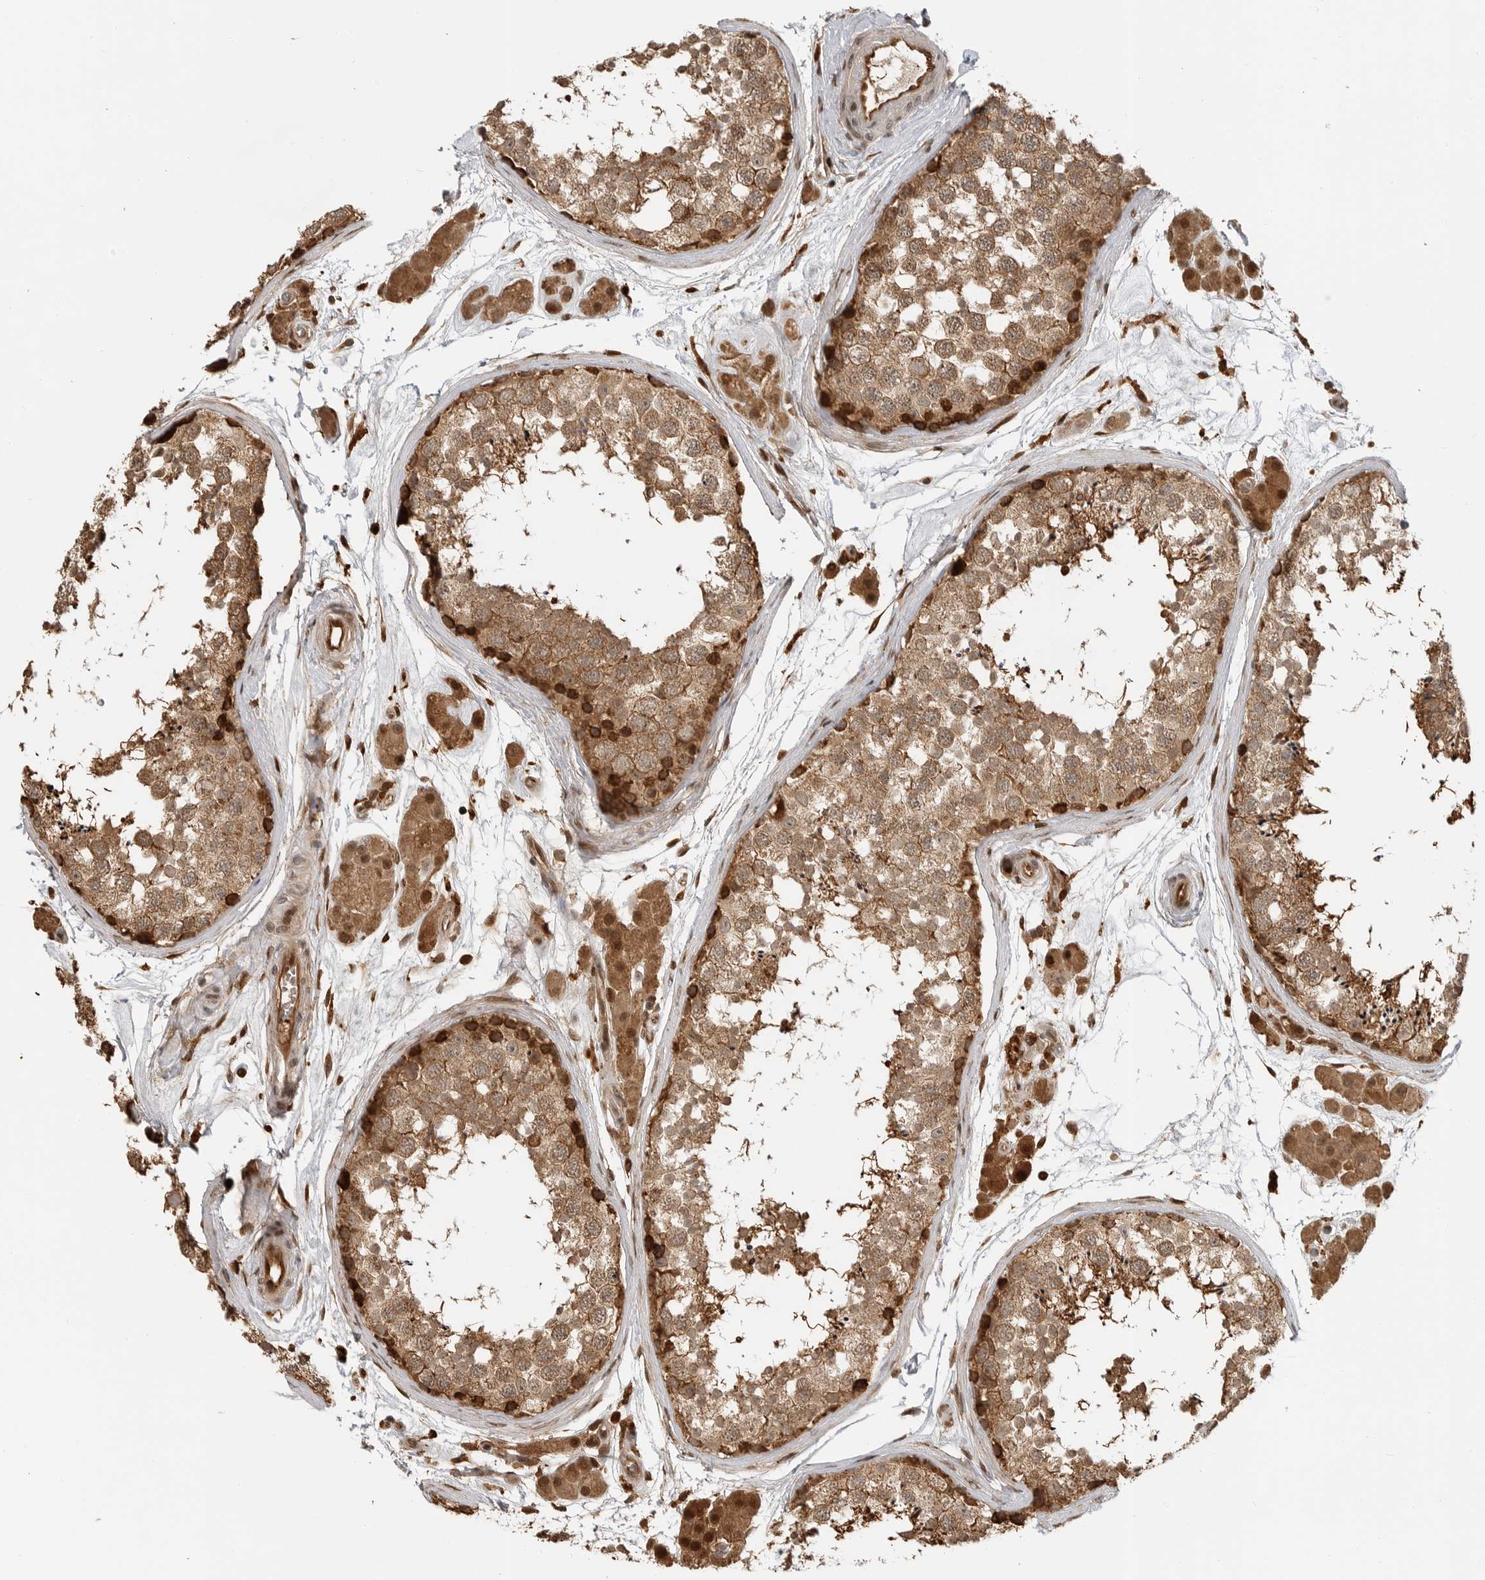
{"staining": {"intensity": "strong", "quantity": "25%-75%", "location": "cytoplasmic/membranous,nuclear"}, "tissue": "testis", "cell_type": "Cells in seminiferous ducts", "image_type": "normal", "snomed": [{"axis": "morphology", "description": "Normal tissue, NOS"}, {"axis": "topography", "description": "Testis"}], "caption": "This photomicrograph demonstrates IHC staining of benign testis, with high strong cytoplasmic/membranous,nuclear expression in about 25%-75% of cells in seminiferous ducts.", "gene": "BMP2K", "patient": {"sex": "male", "age": 56}}